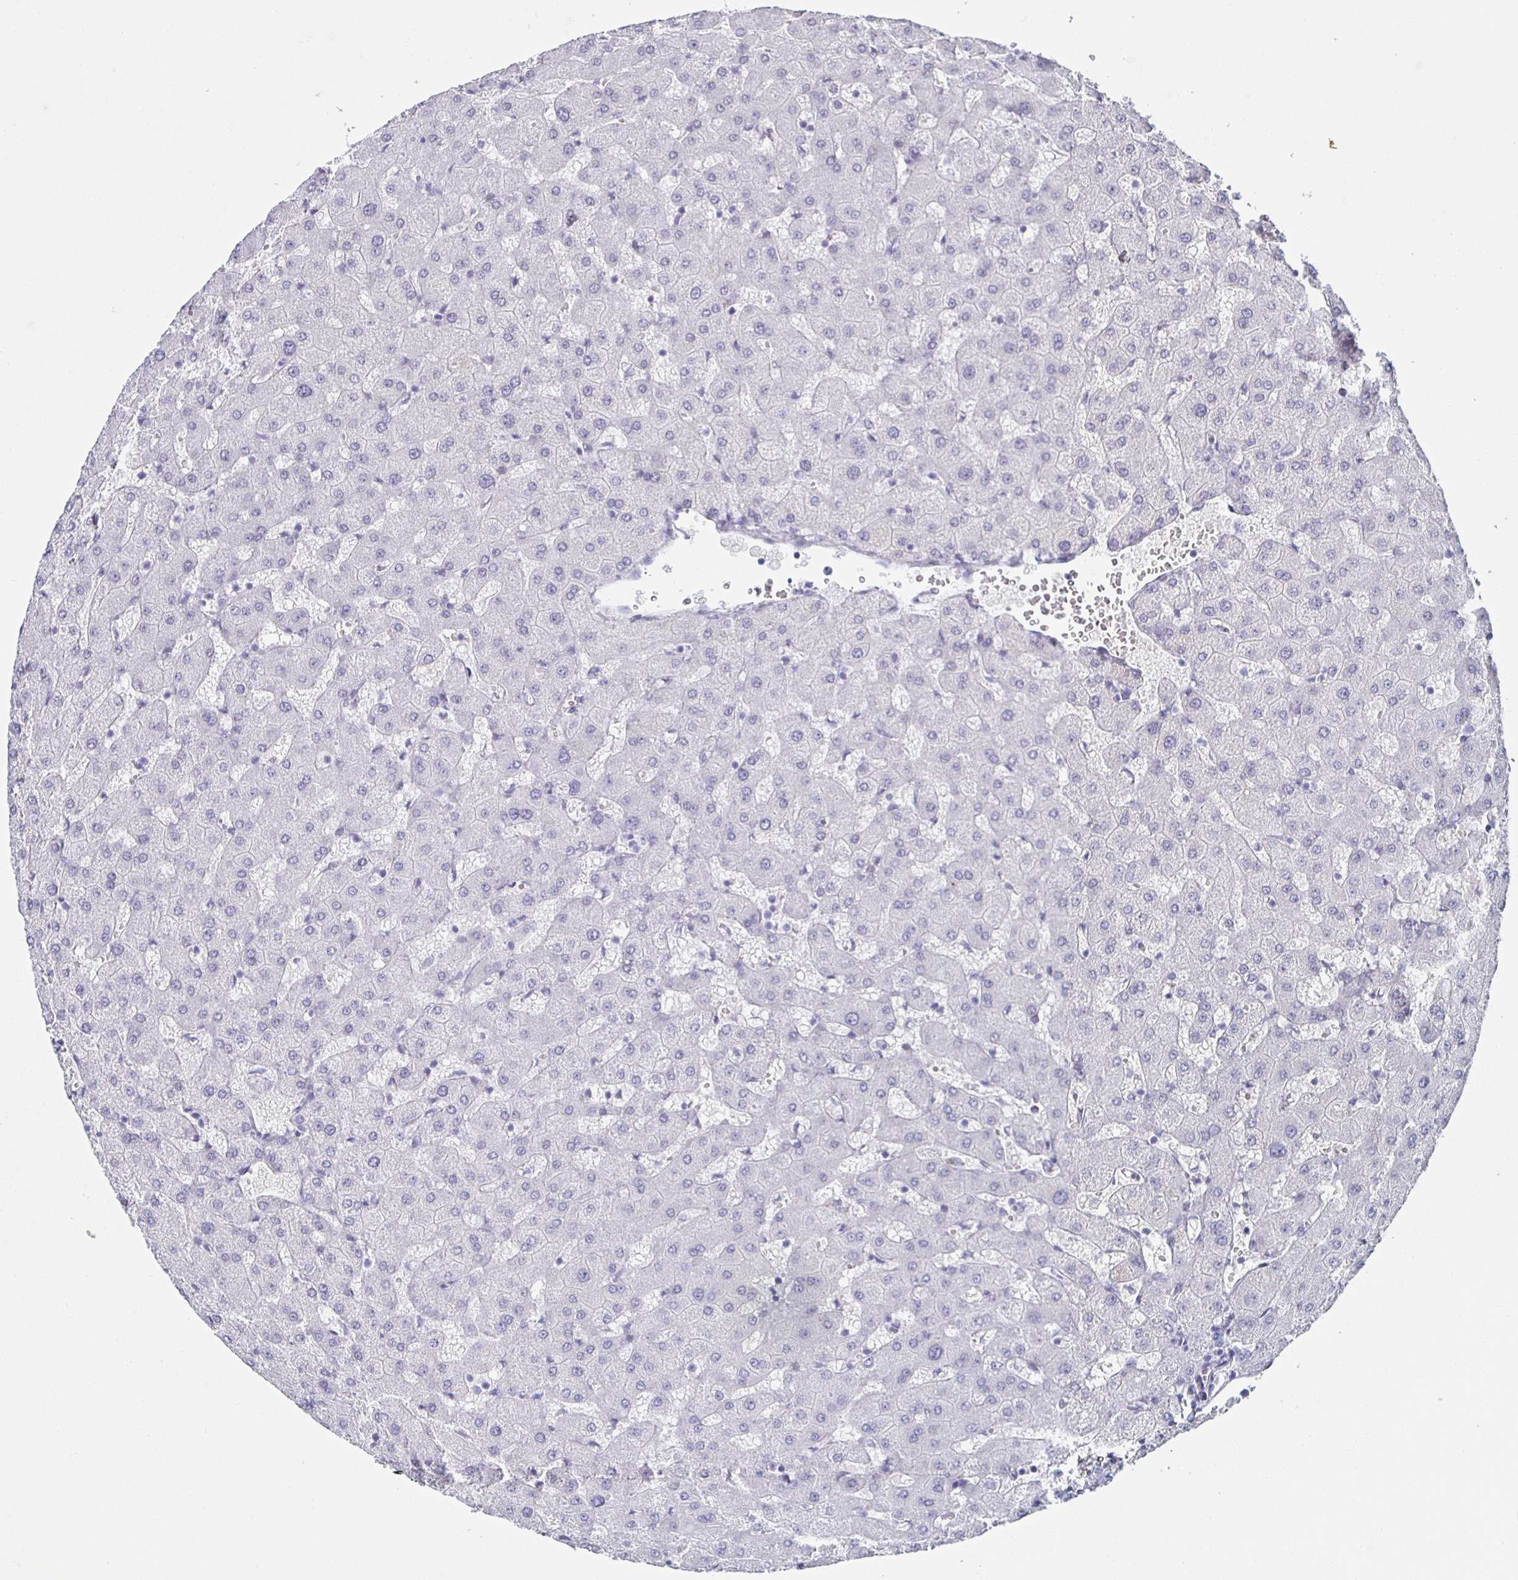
{"staining": {"intensity": "negative", "quantity": "none", "location": "none"}, "tissue": "liver", "cell_type": "Cholangiocytes", "image_type": "normal", "snomed": [{"axis": "morphology", "description": "Normal tissue, NOS"}, {"axis": "topography", "description": "Liver"}], "caption": "High magnification brightfield microscopy of unremarkable liver stained with DAB (brown) and counterstained with hematoxylin (blue): cholangiocytes show no significant expression. Nuclei are stained in blue.", "gene": "KRT4", "patient": {"sex": "female", "age": 63}}